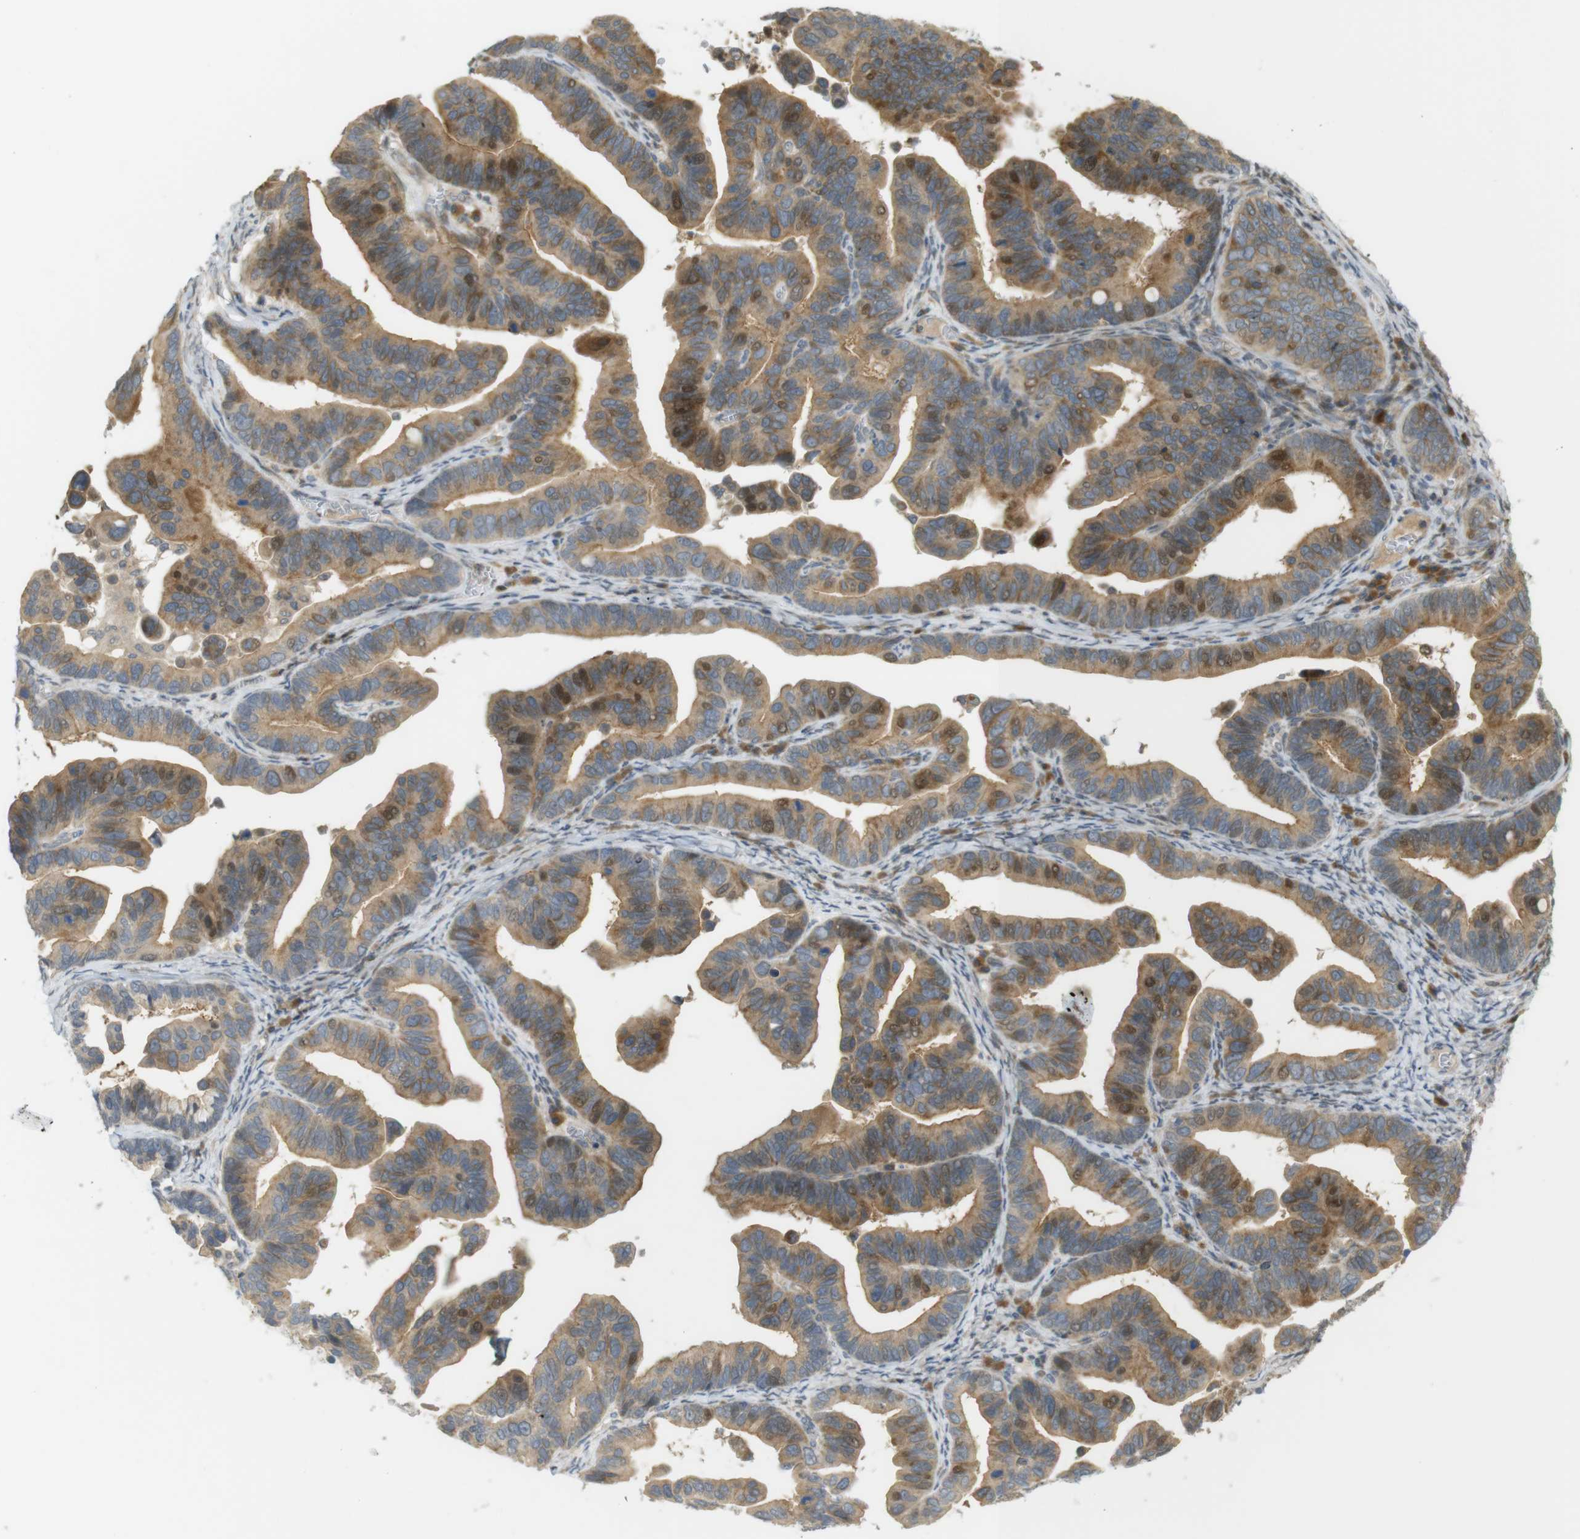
{"staining": {"intensity": "moderate", "quantity": ">75%", "location": "cytoplasmic/membranous"}, "tissue": "ovarian cancer", "cell_type": "Tumor cells", "image_type": "cancer", "snomed": [{"axis": "morphology", "description": "Cystadenocarcinoma, serous, NOS"}, {"axis": "topography", "description": "Ovary"}], "caption": "About >75% of tumor cells in human ovarian cancer demonstrate moderate cytoplasmic/membranous protein positivity as visualized by brown immunohistochemical staining.", "gene": "CLRN3", "patient": {"sex": "female", "age": 56}}